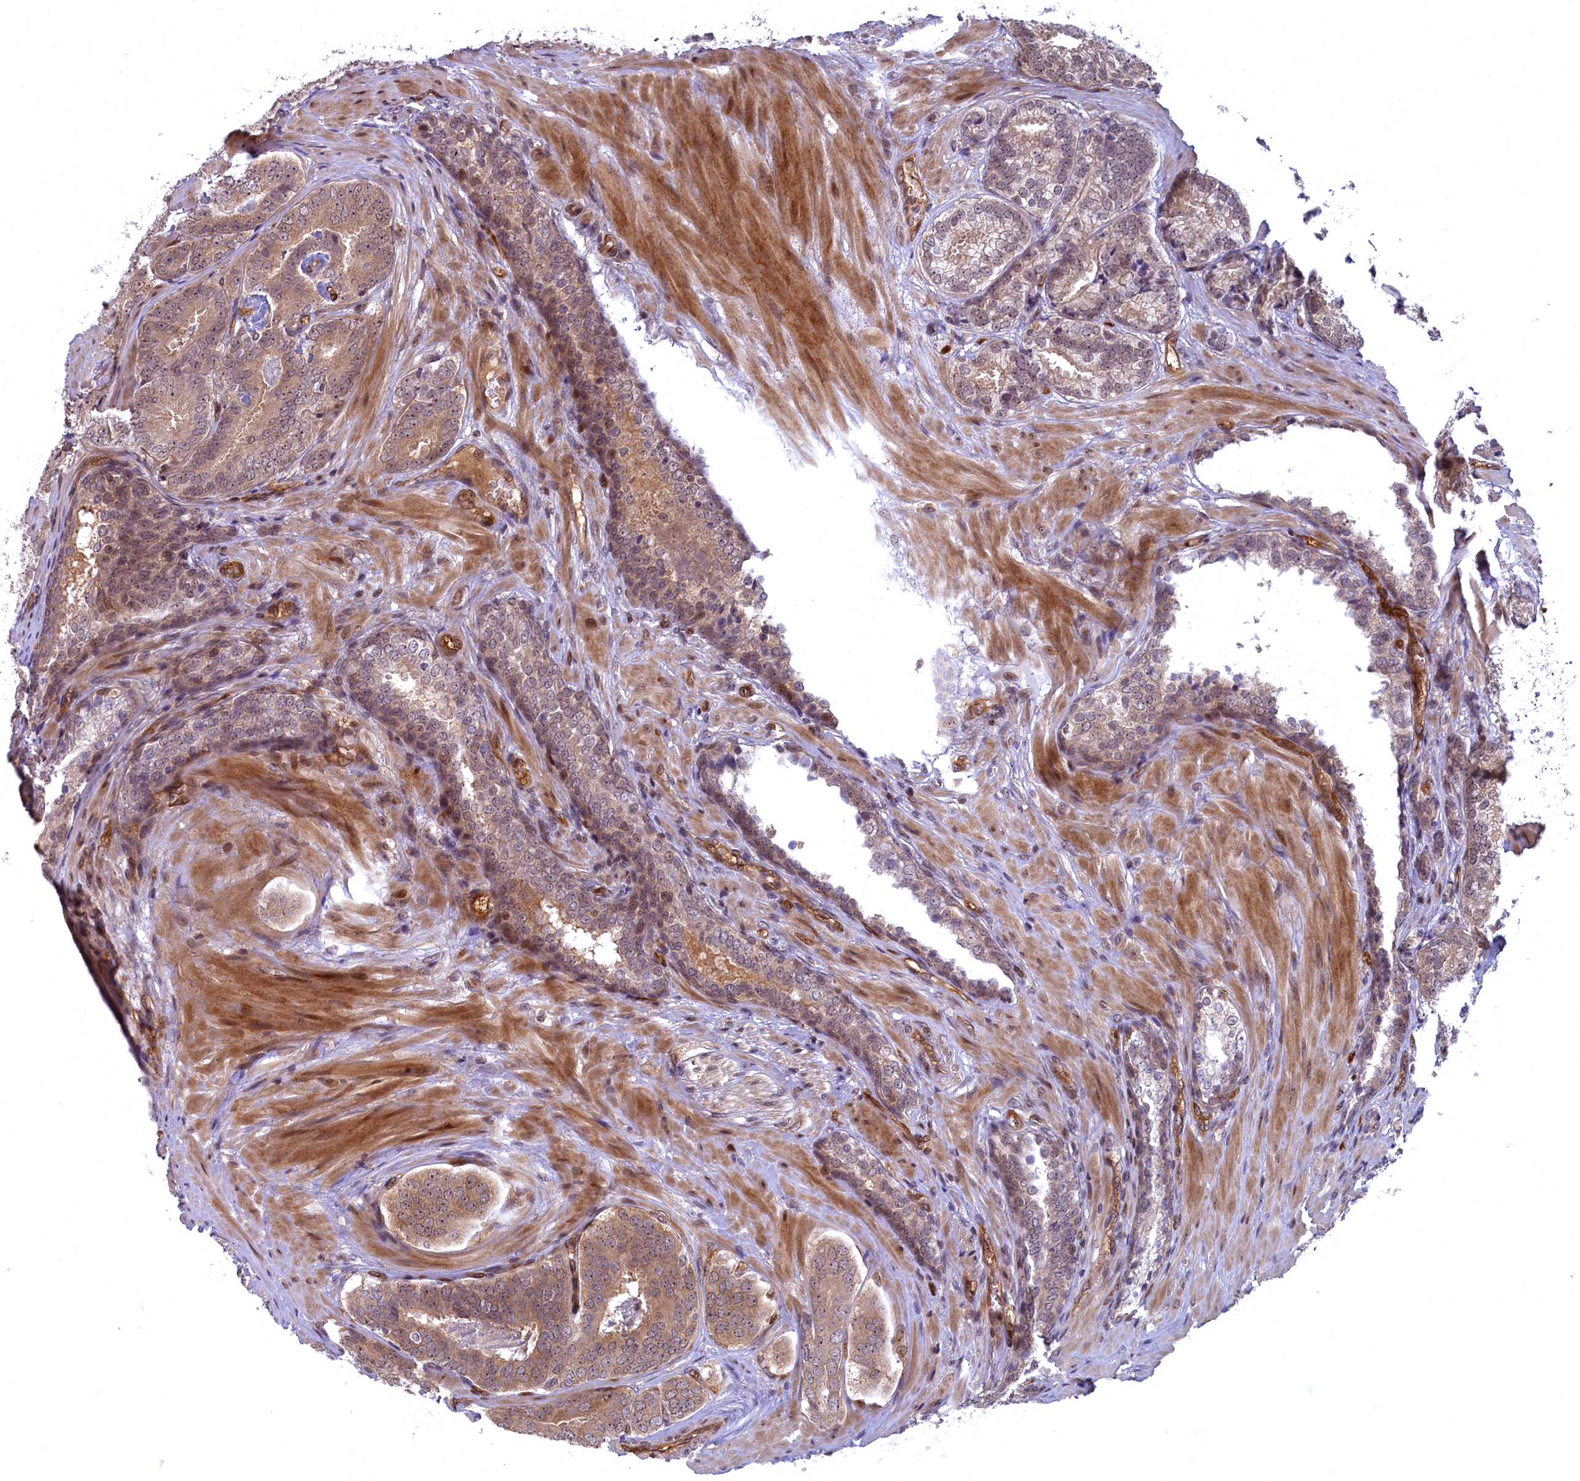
{"staining": {"intensity": "moderate", "quantity": ">75%", "location": "cytoplasmic/membranous"}, "tissue": "prostate cancer", "cell_type": "Tumor cells", "image_type": "cancer", "snomed": [{"axis": "morphology", "description": "Adenocarcinoma, High grade"}, {"axis": "topography", "description": "Prostate"}], "caption": "Prostate adenocarcinoma (high-grade) was stained to show a protein in brown. There is medium levels of moderate cytoplasmic/membranous positivity in approximately >75% of tumor cells.", "gene": "SNRK", "patient": {"sex": "male", "age": 63}}